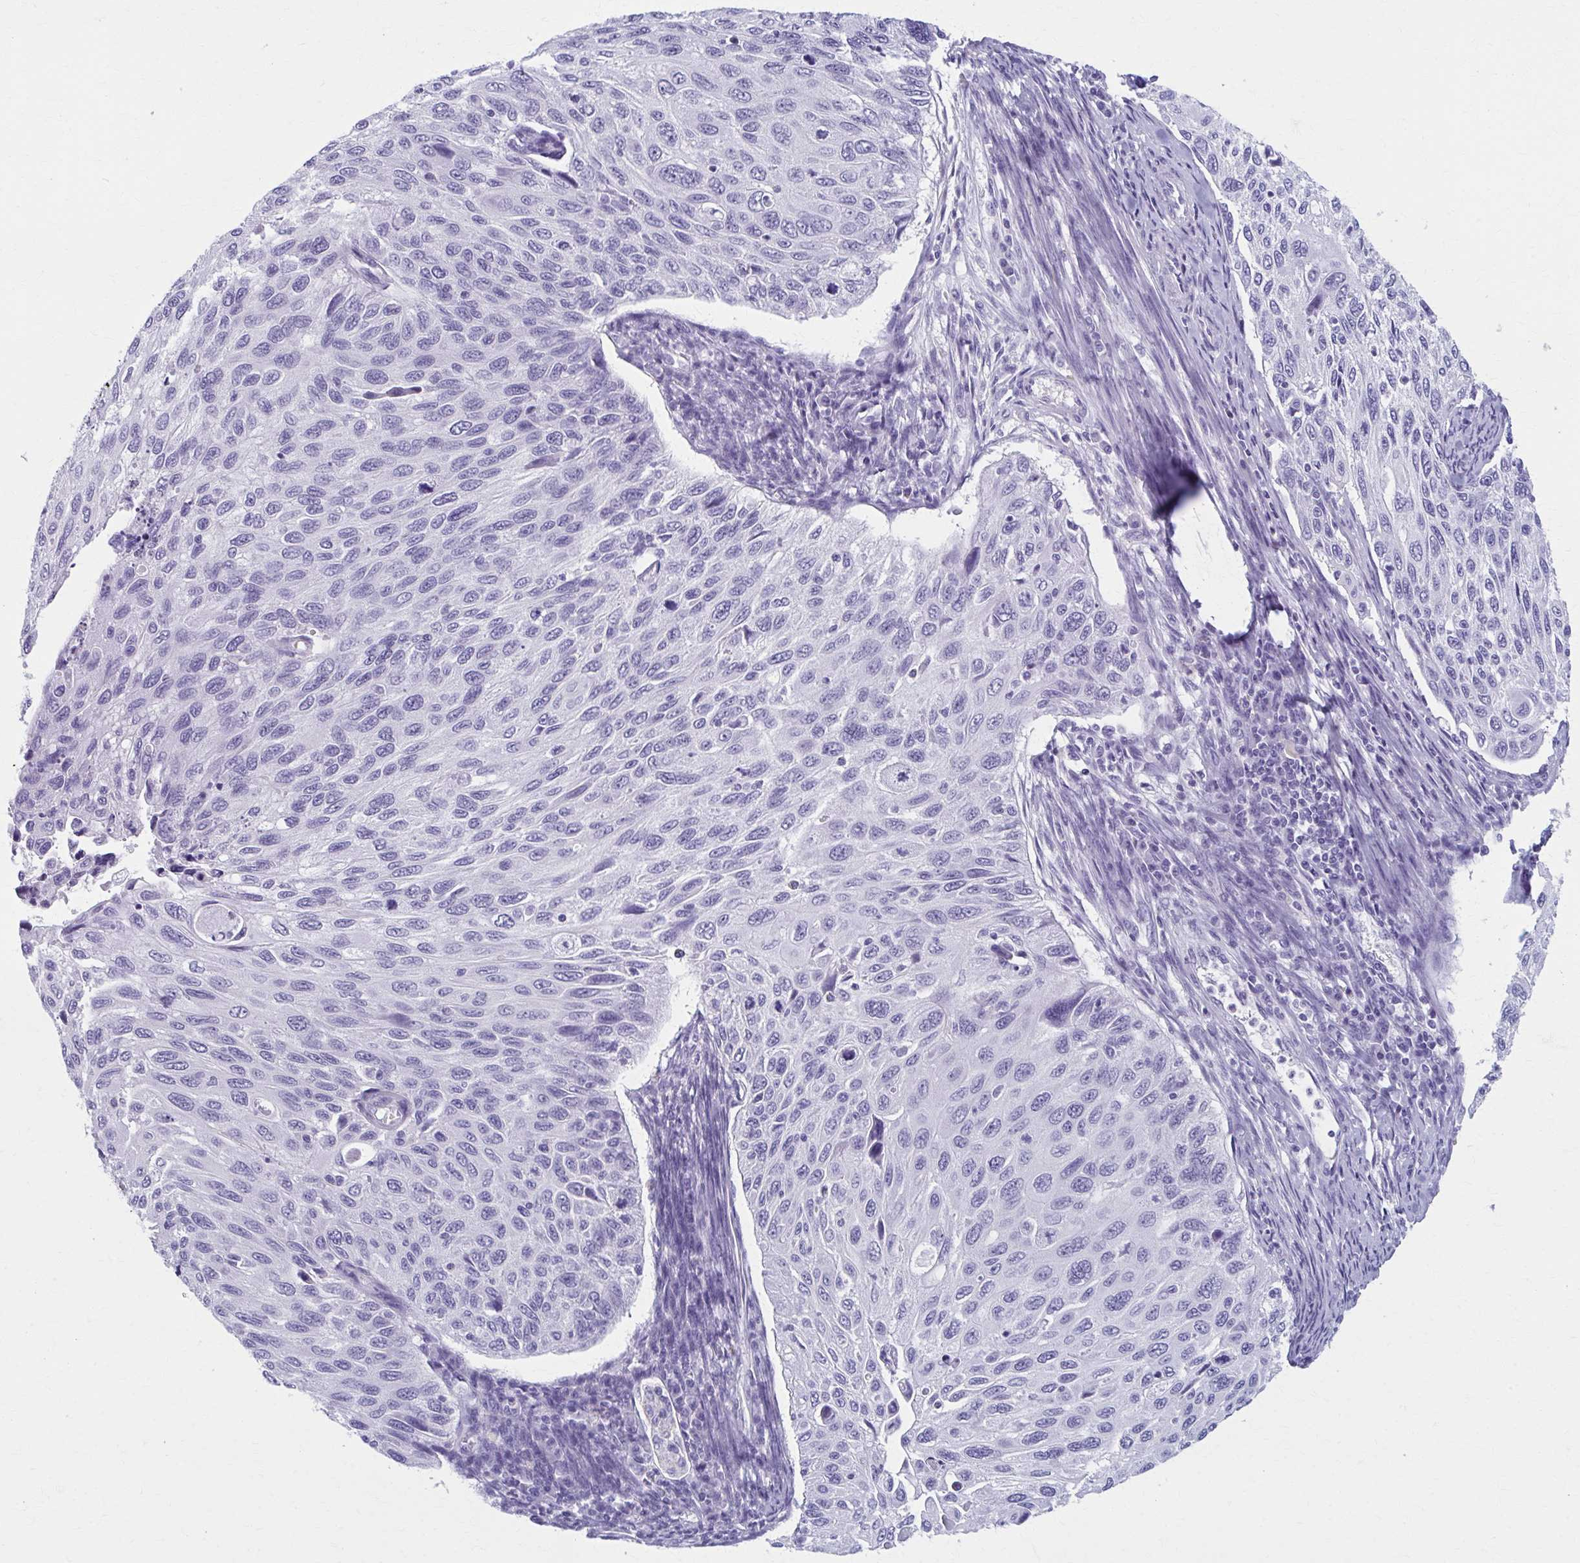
{"staining": {"intensity": "negative", "quantity": "none", "location": "none"}, "tissue": "cervical cancer", "cell_type": "Tumor cells", "image_type": "cancer", "snomed": [{"axis": "morphology", "description": "Squamous cell carcinoma, NOS"}, {"axis": "topography", "description": "Cervix"}], "caption": "An image of human cervical cancer (squamous cell carcinoma) is negative for staining in tumor cells. Nuclei are stained in blue.", "gene": "MPLKIP", "patient": {"sex": "female", "age": 70}}